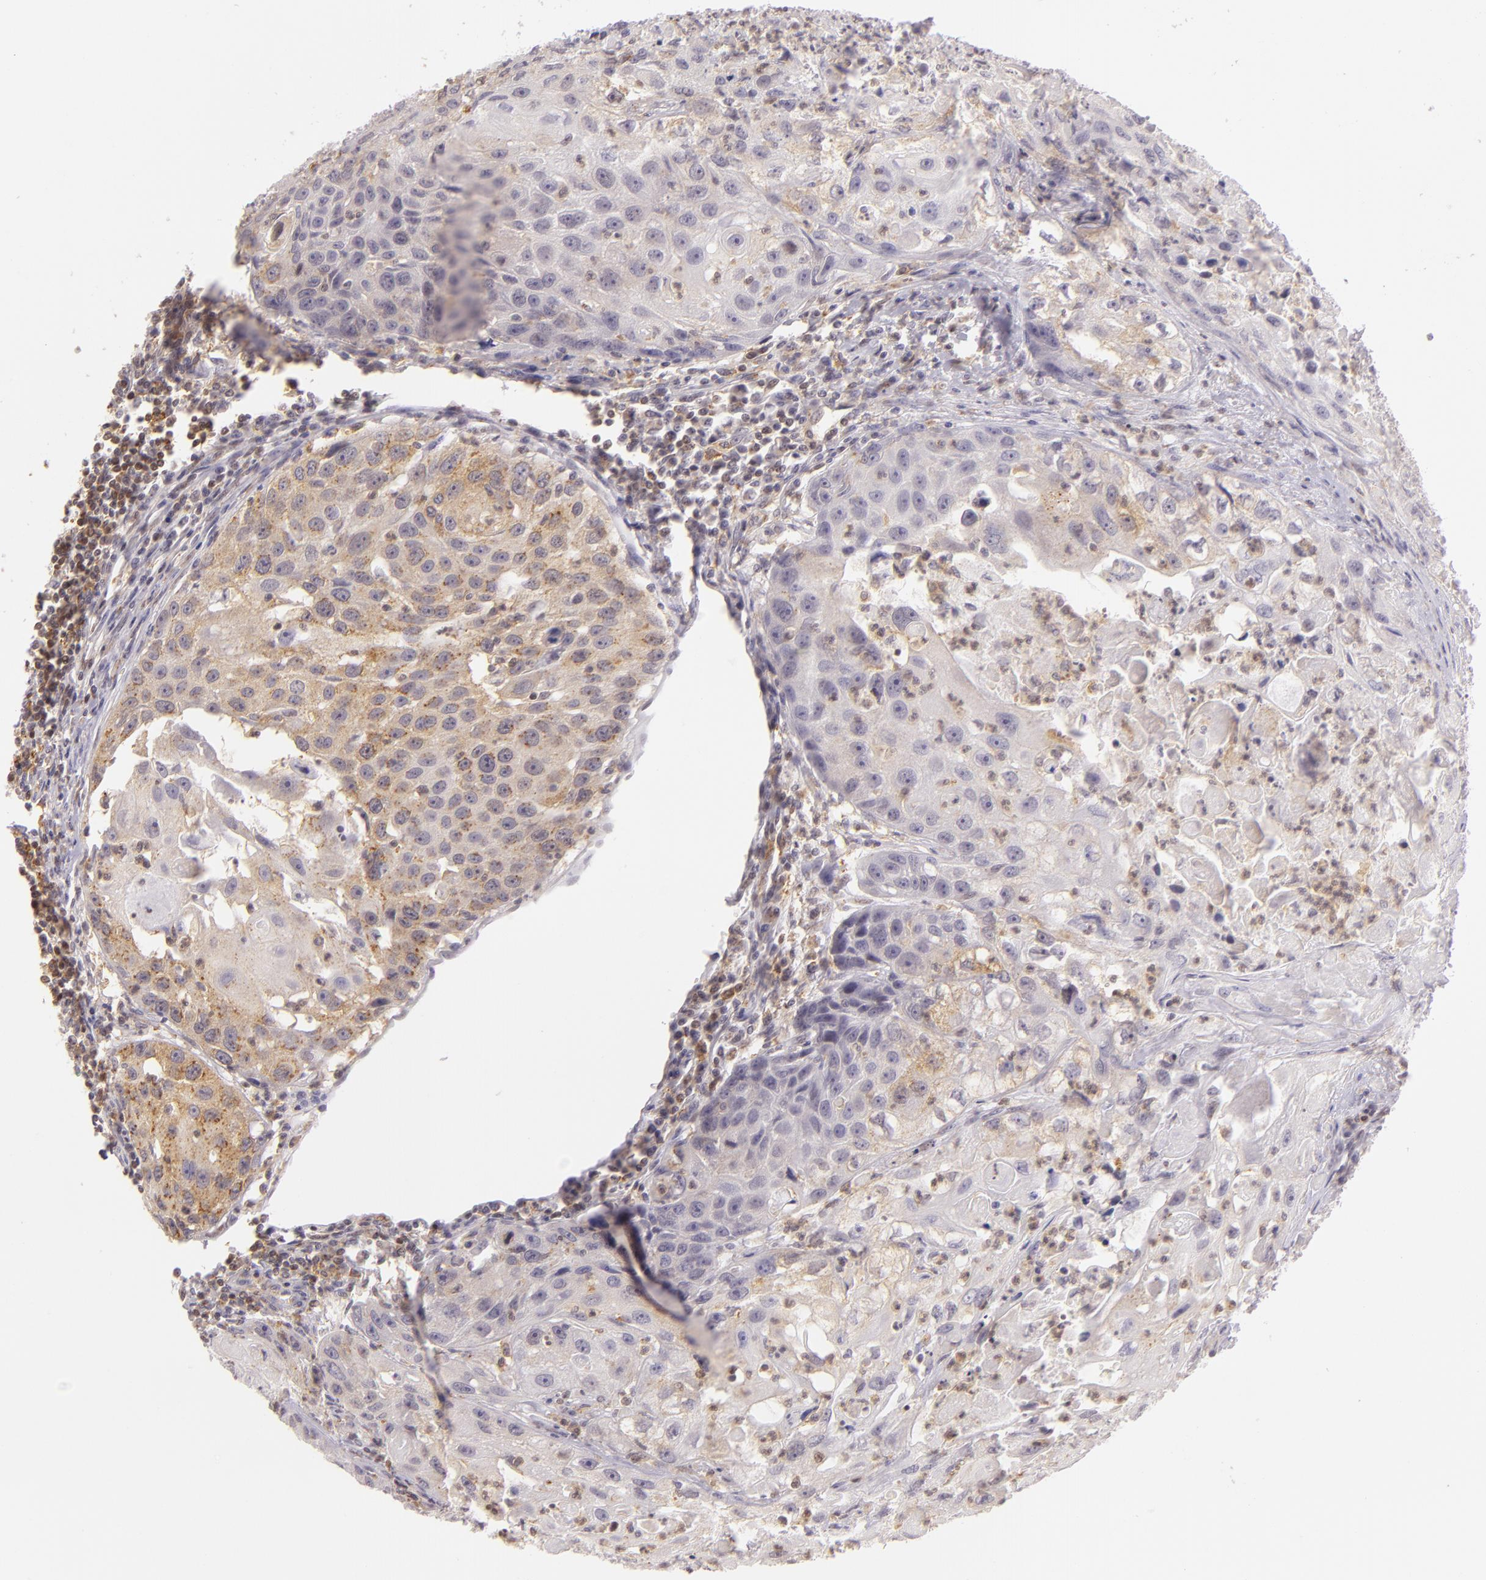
{"staining": {"intensity": "weak", "quantity": "25%-75%", "location": "cytoplasmic/membranous"}, "tissue": "head and neck cancer", "cell_type": "Tumor cells", "image_type": "cancer", "snomed": [{"axis": "morphology", "description": "Squamous cell carcinoma, NOS"}, {"axis": "topography", "description": "Head-Neck"}], "caption": "Head and neck cancer was stained to show a protein in brown. There is low levels of weak cytoplasmic/membranous staining in about 25%-75% of tumor cells.", "gene": "IMPDH1", "patient": {"sex": "male", "age": 64}}